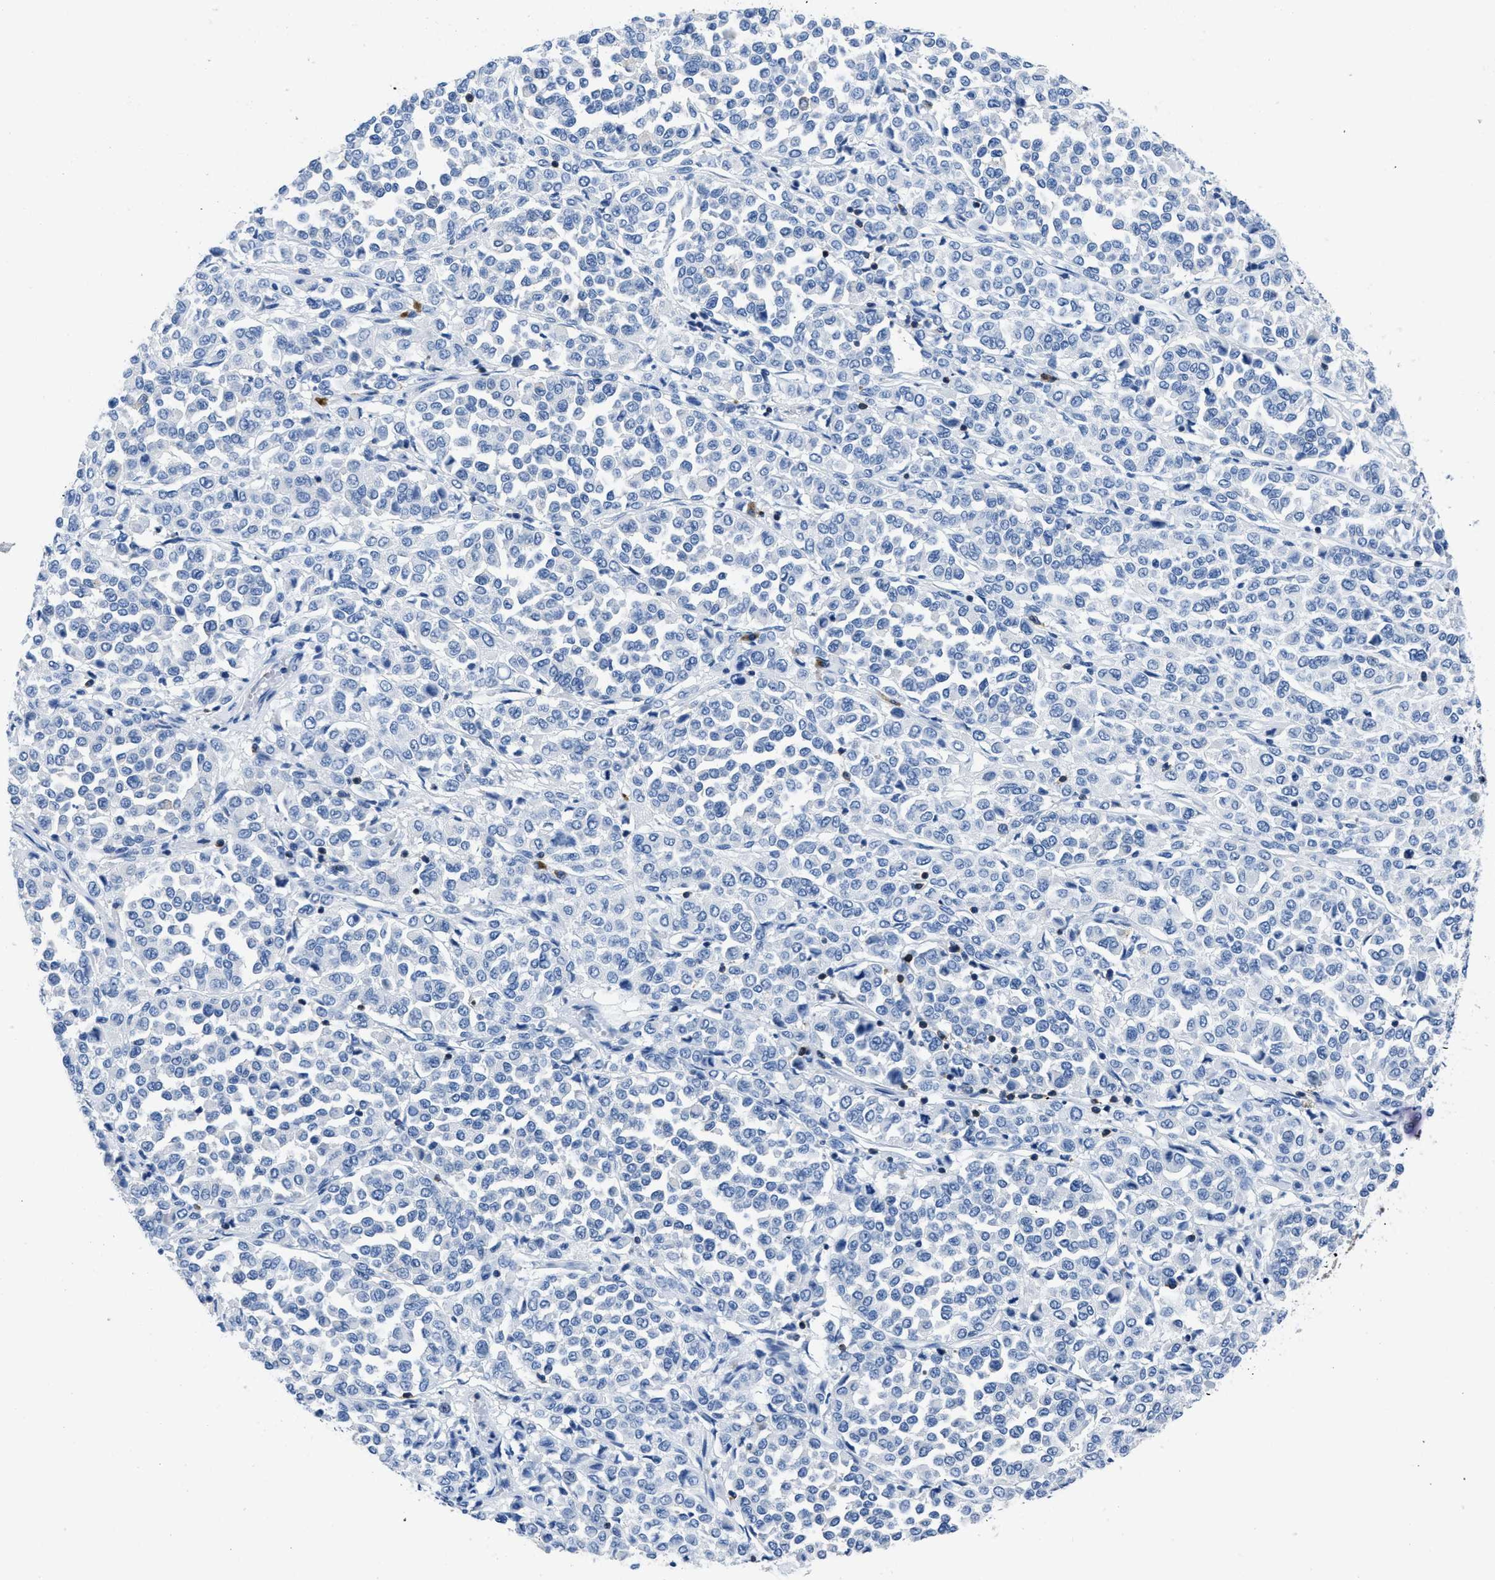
{"staining": {"intensity": "negative", "quantity": "none", "location": "none"}, "tissue": "melanoma", "cell_type": "Tumor cells", "image_type": "cancer", "snomed": [{"axis": "morphology", "description": "Malignant melanoma, Metastatic site"}, {"axis": "topography", "description": "Pancreas"}], "caption": "Melanoma stained for a protein using immunohistochemistry (IHC) reveals no expression tumor cells.", "gene": "ITGA3", "patient": {"sex": "female", "age": 30}}